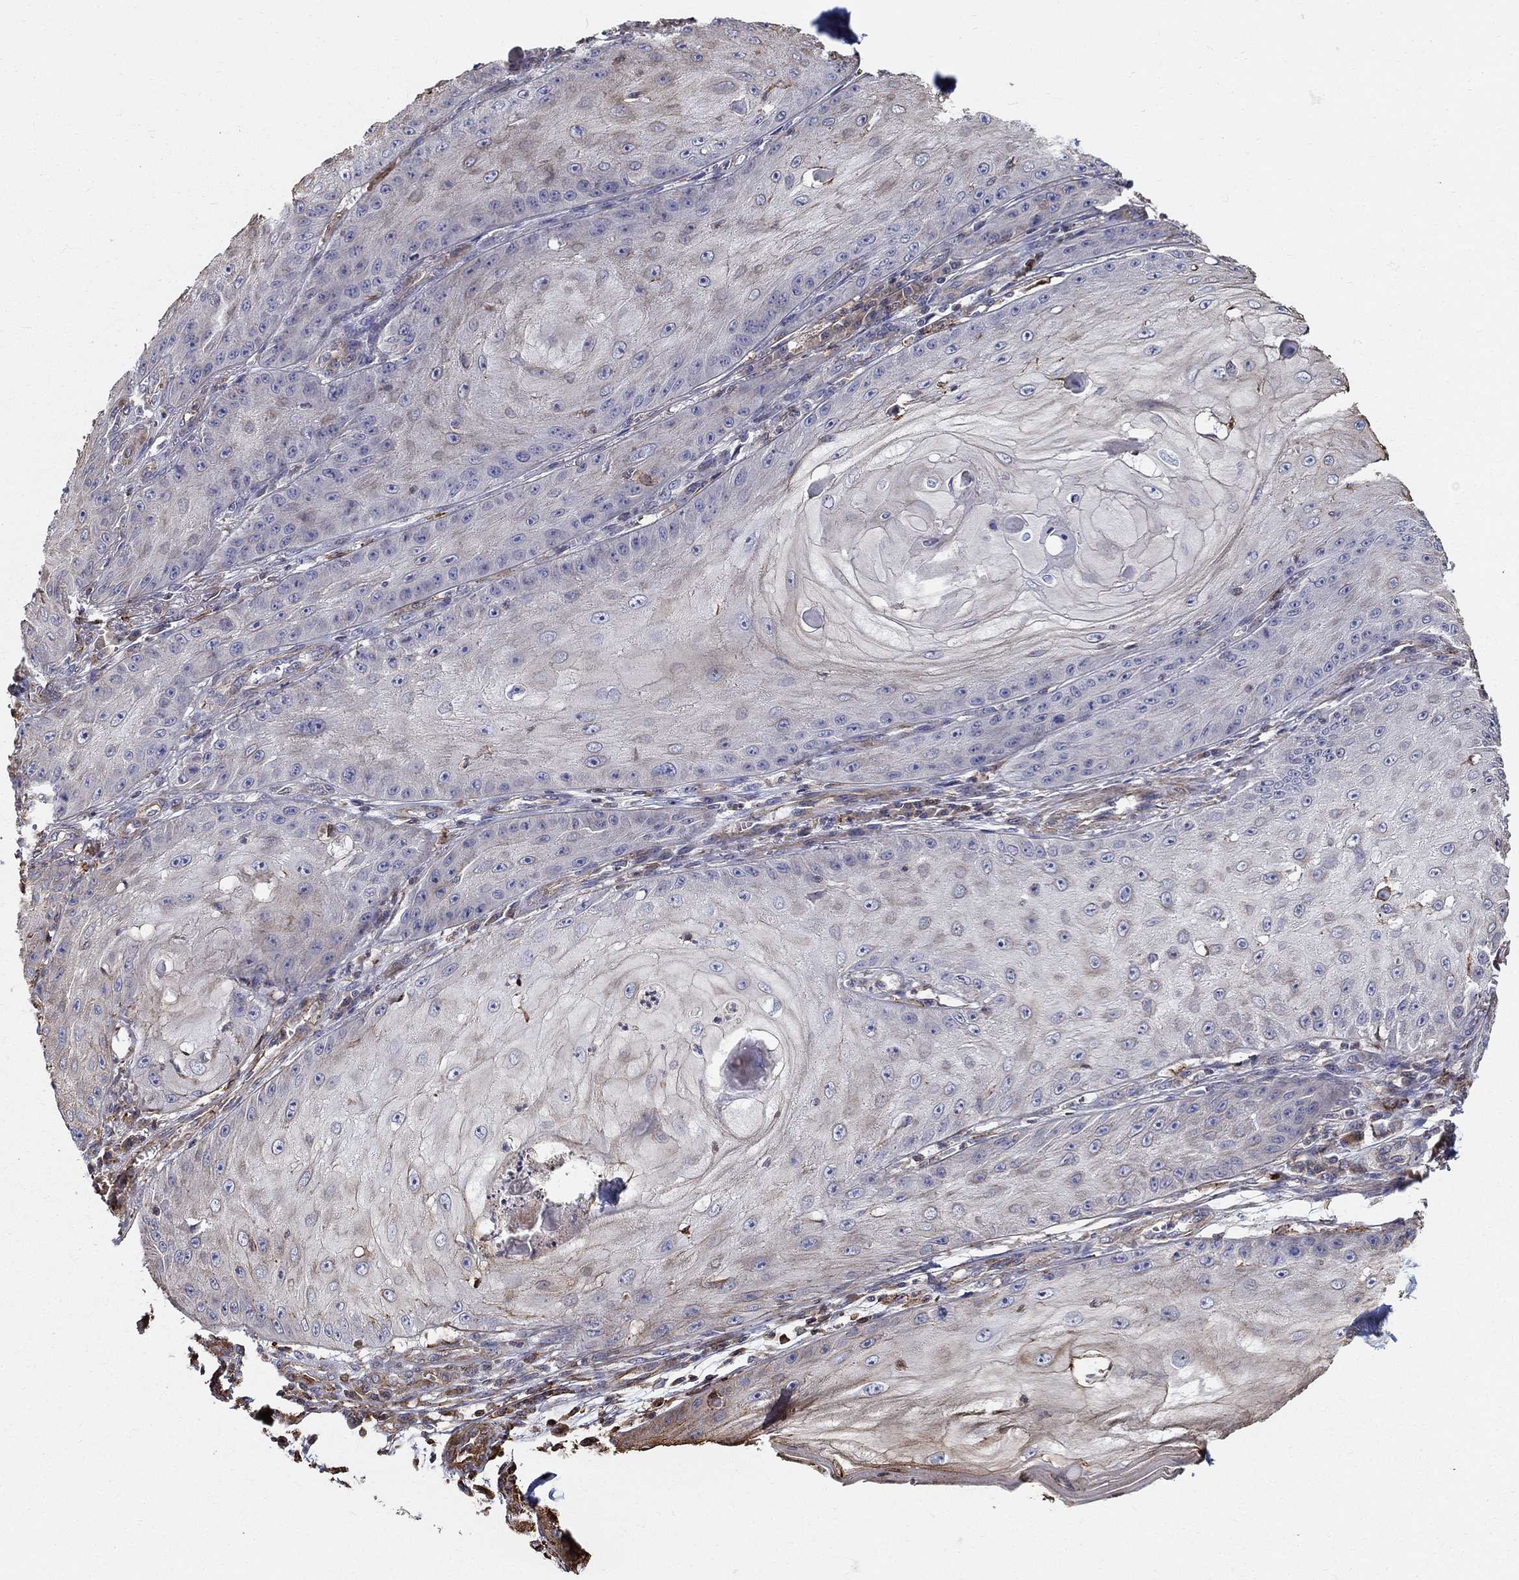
{"staining": {"intensity": "weak", "quantity": "25%-75%", "location": "cytoplasmic/membranous"}, "tissue": "skin cancer", "cell_type": "Tumor cells", "image_type": "cancer", "snomed": [{"axis": "morphology", "description": "Squamous cell carcinoma, NOS"}, {"axis": "topography", "description": "Skin"}], "caption": "Human skin squamous cell carcinoma stained for a protein (brown) shows weak cytoplasmic/membranous positive staining in approximately 25%-75% of tumor cells.", "gene": "NPHP1", "patient": {"sex": "male", "age": 70}}